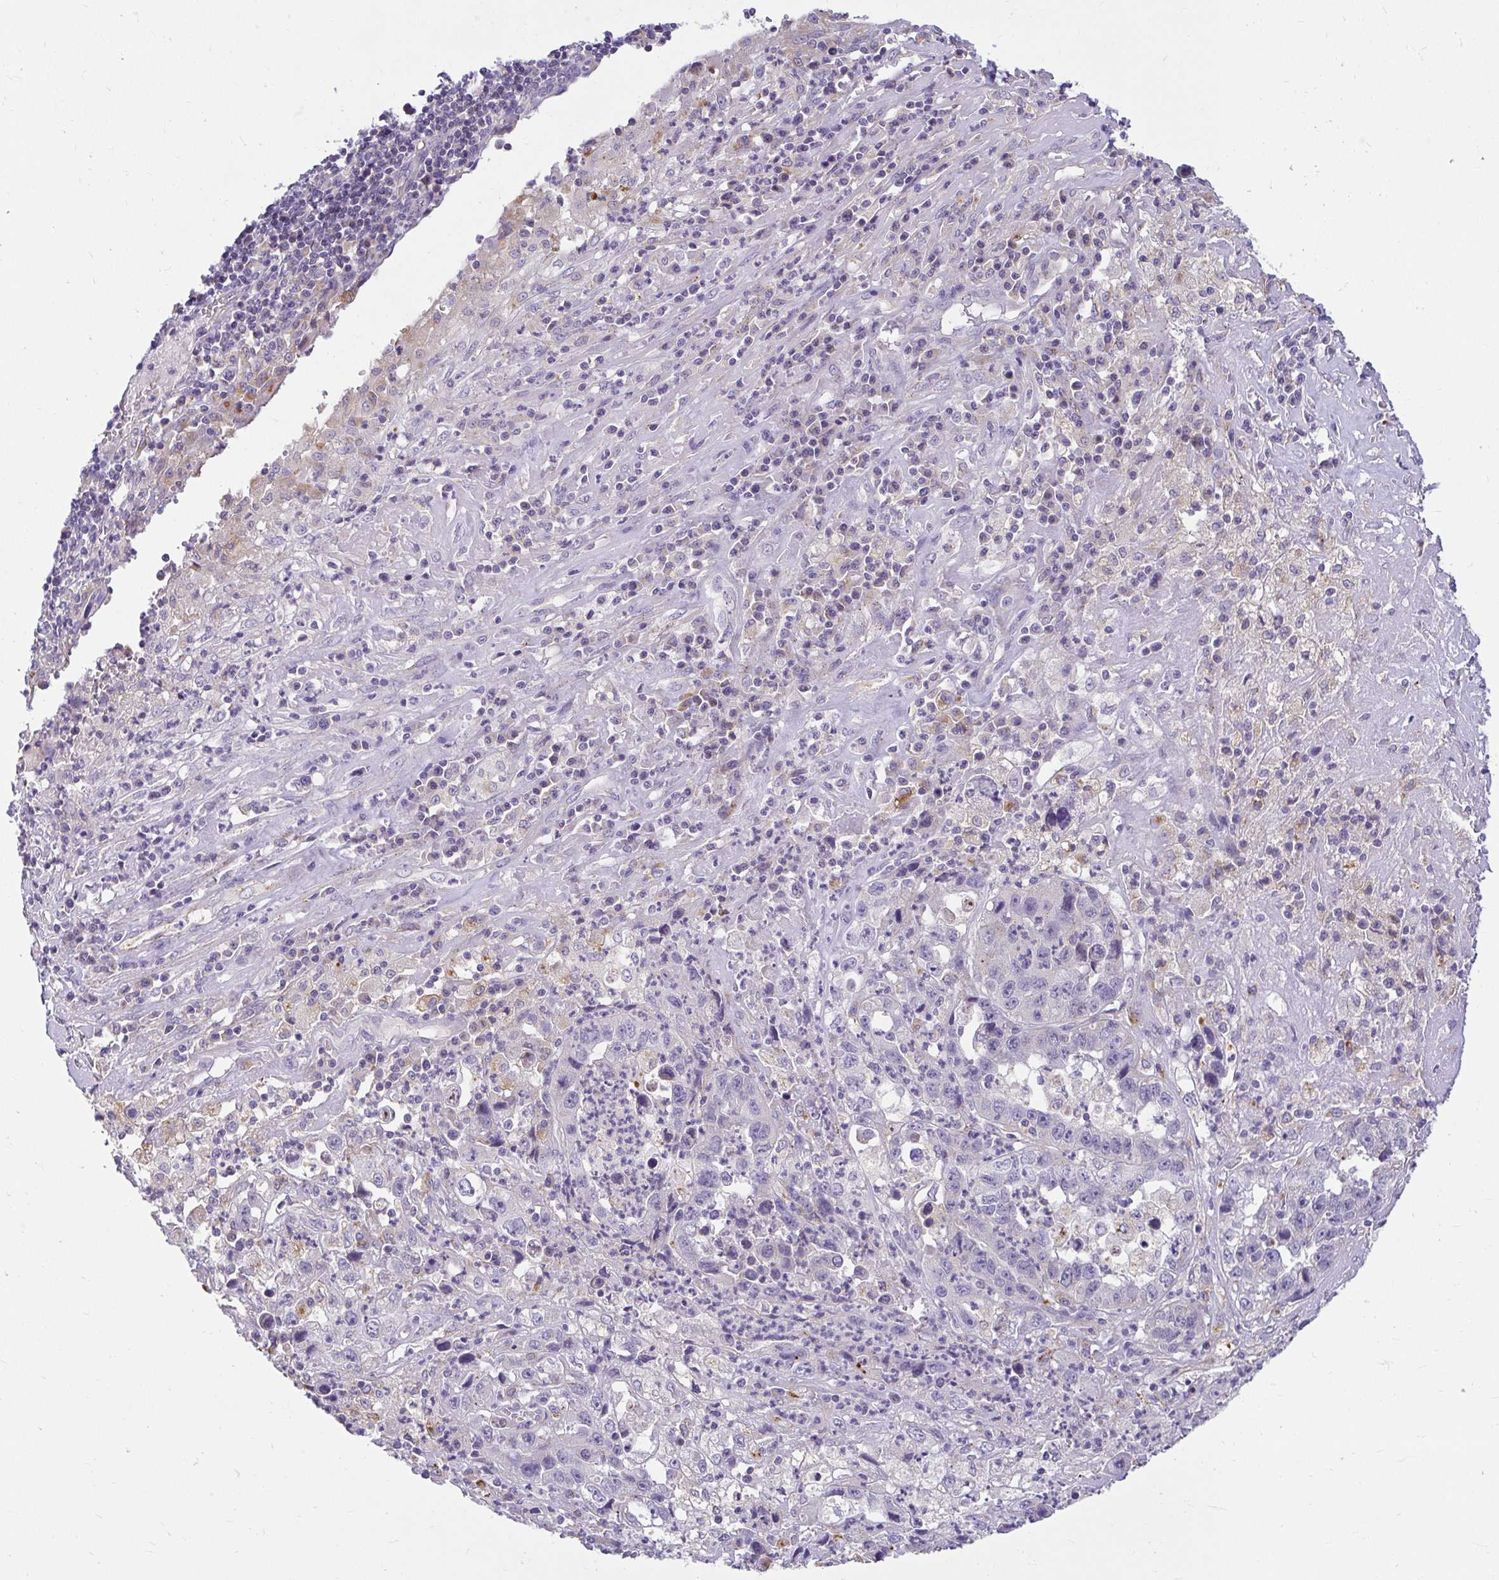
{"staining": {"intensity": "strong", "quantity": ">75%", "location": "cytoplasmic/membranous"}, "tissue": "endometrial cancer", "cell_type": "Tumor cells", "image_type": "cancer", "snomed": [{"axis": "morphology", "description": "Adenocarcinoma, NOS"}, {"axis": "topography", "description": "Uterus"}], "caption": "A histopathology image showing strong cytoplasmic/membranous positivity in about >75% of tumor cells in endometrial adenocarcinoma, as visualized by brown immunohistochemical staining.", "gene": "PKN3", "patient": {"sex": "female", "age": 62}}